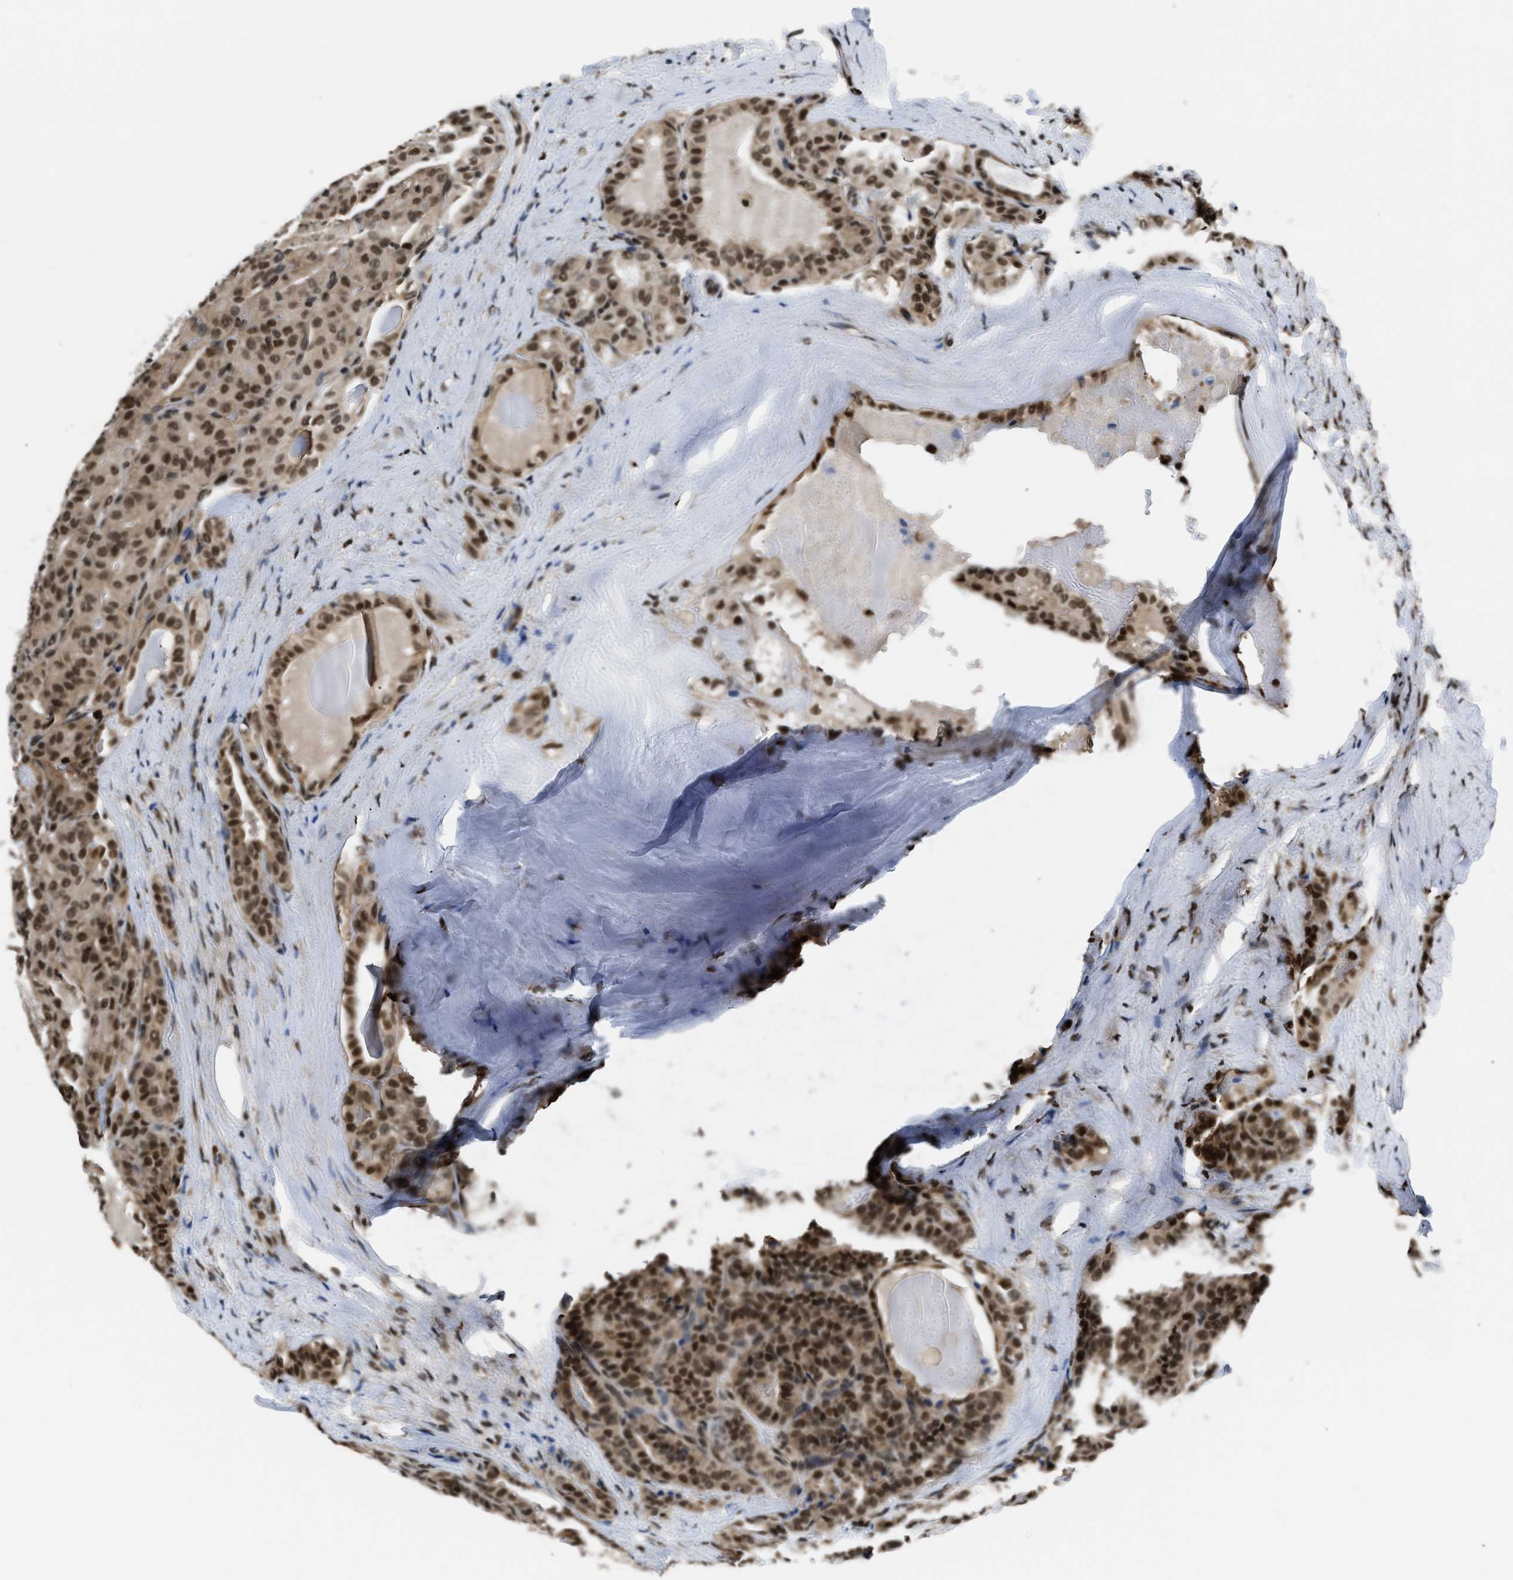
{"staining": {"intensity": "strong", "quantity": ">75%", "location": "cytoplasmic/membranous,nuclear"}, "tissue": "thyroid cancer", "cell_type": "Tumor cells", "image_type": "cancer", "snomed": [{"axis": "morphology", "description": "Papillary adenocarcinoma, NOS"}, {"axis": "topography", "description": "Thyroid gland"}], "caption": "A photomicrograph of thyroid cancer (papillary adenocarcinoma) stained for a protein exhibits strong cytoplasmic/membranous and nuclear brown staining in tumor cells.", "gene": "CCNDBP1", "patient": {"sex": "male", "age": 77}}